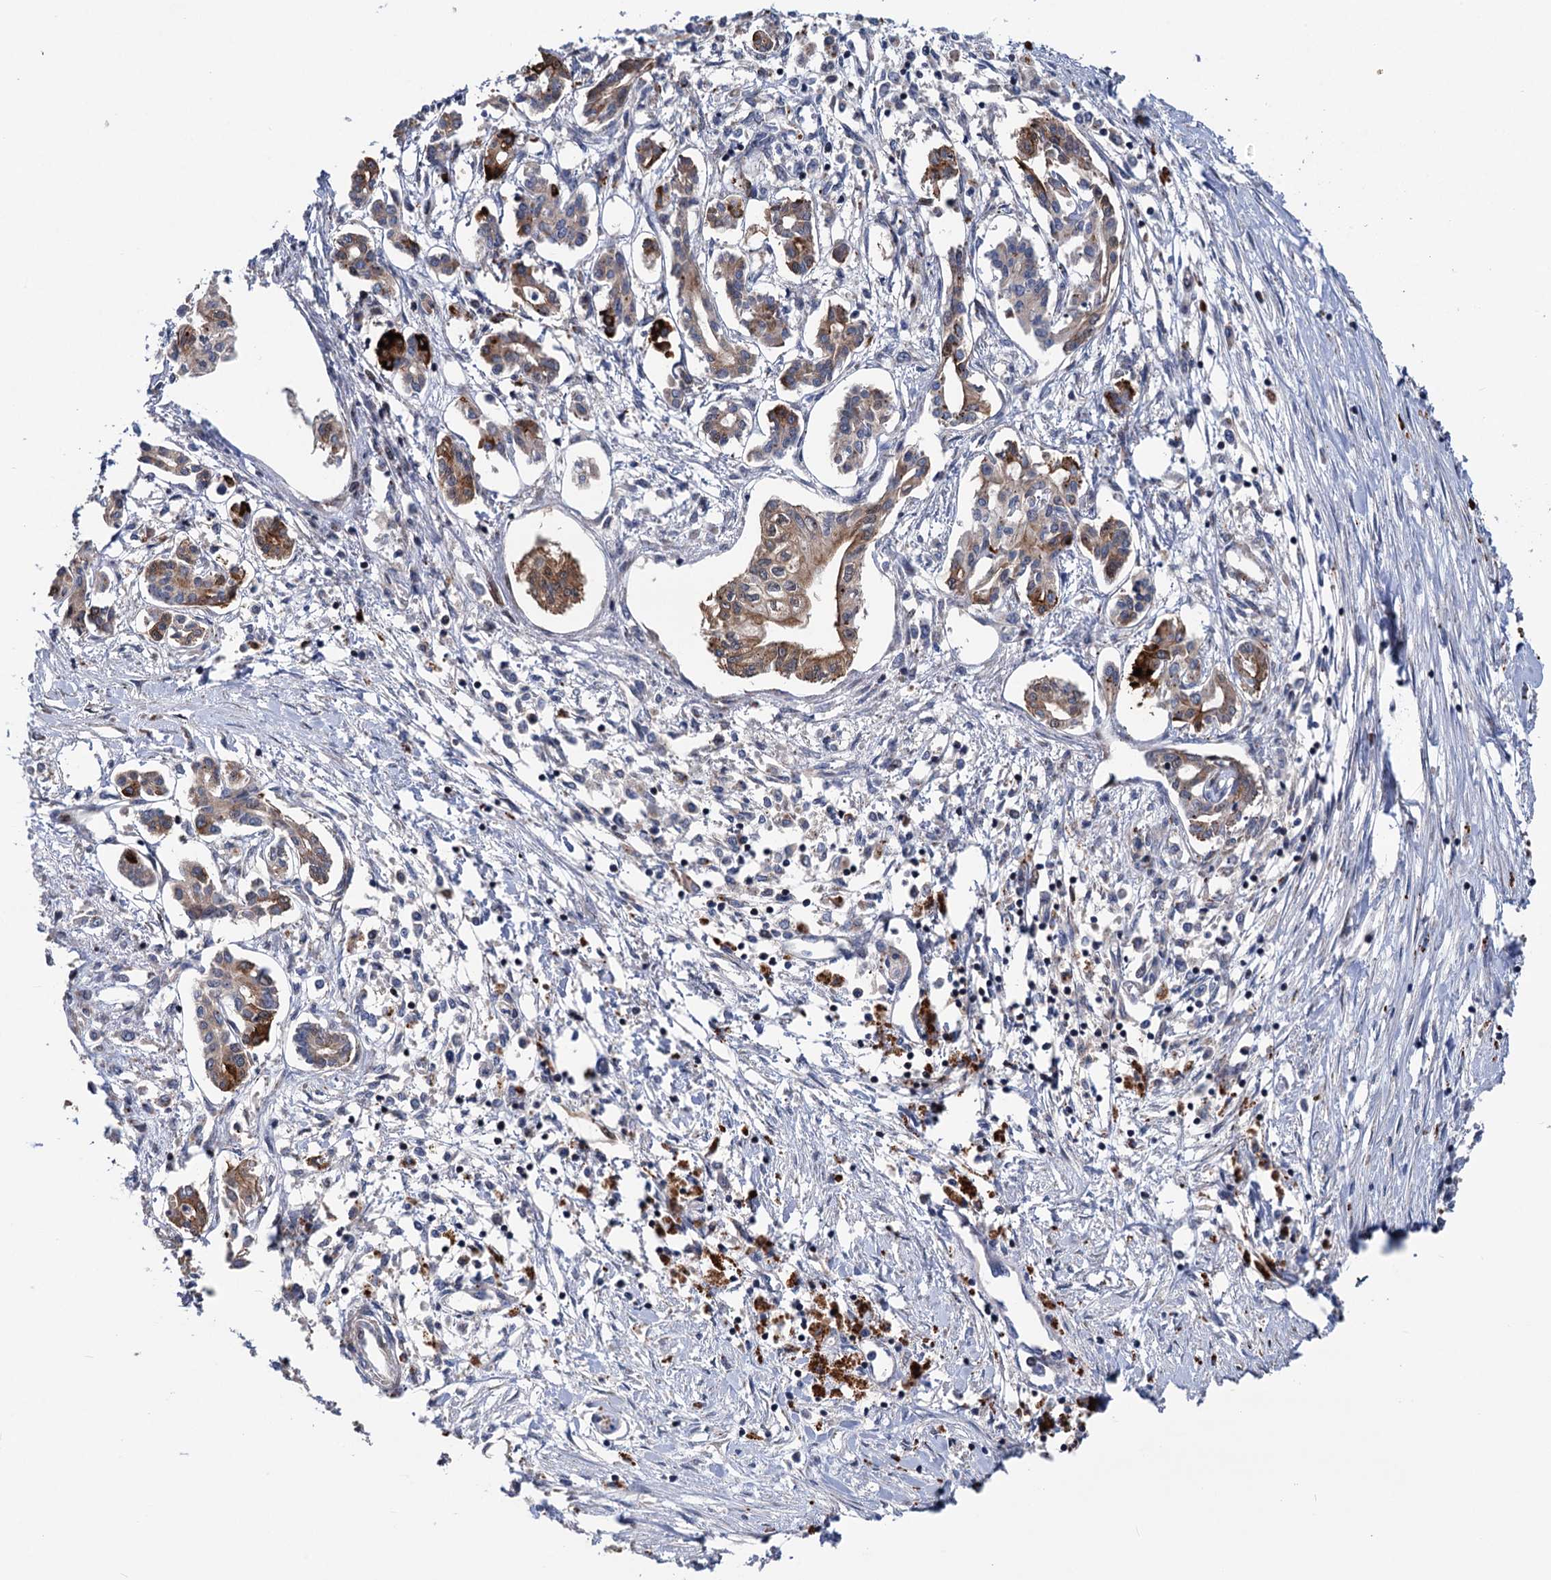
{"staining": {"intensity": "moderate", "quantity": "25%-75%", "location": "cytoplasmic/membranous"}, "tissue": "pancreatic cancer", "cell_type": "Tumor cells", "image_type": "cancer", "snomed": [{"axis": "morphology", "description": "Adenocarcinoma, NOS"}, {"axis": "topography", "description": "Pancreas"}], "caption": "Human pancreatic cancer stained for a protein (brown) shows moderate cytoplasmic/membranous positive staining in about 25%-75% of tumor cells.", "gene": "UBR1", "patient": {"sex": "female", "age": 50}}